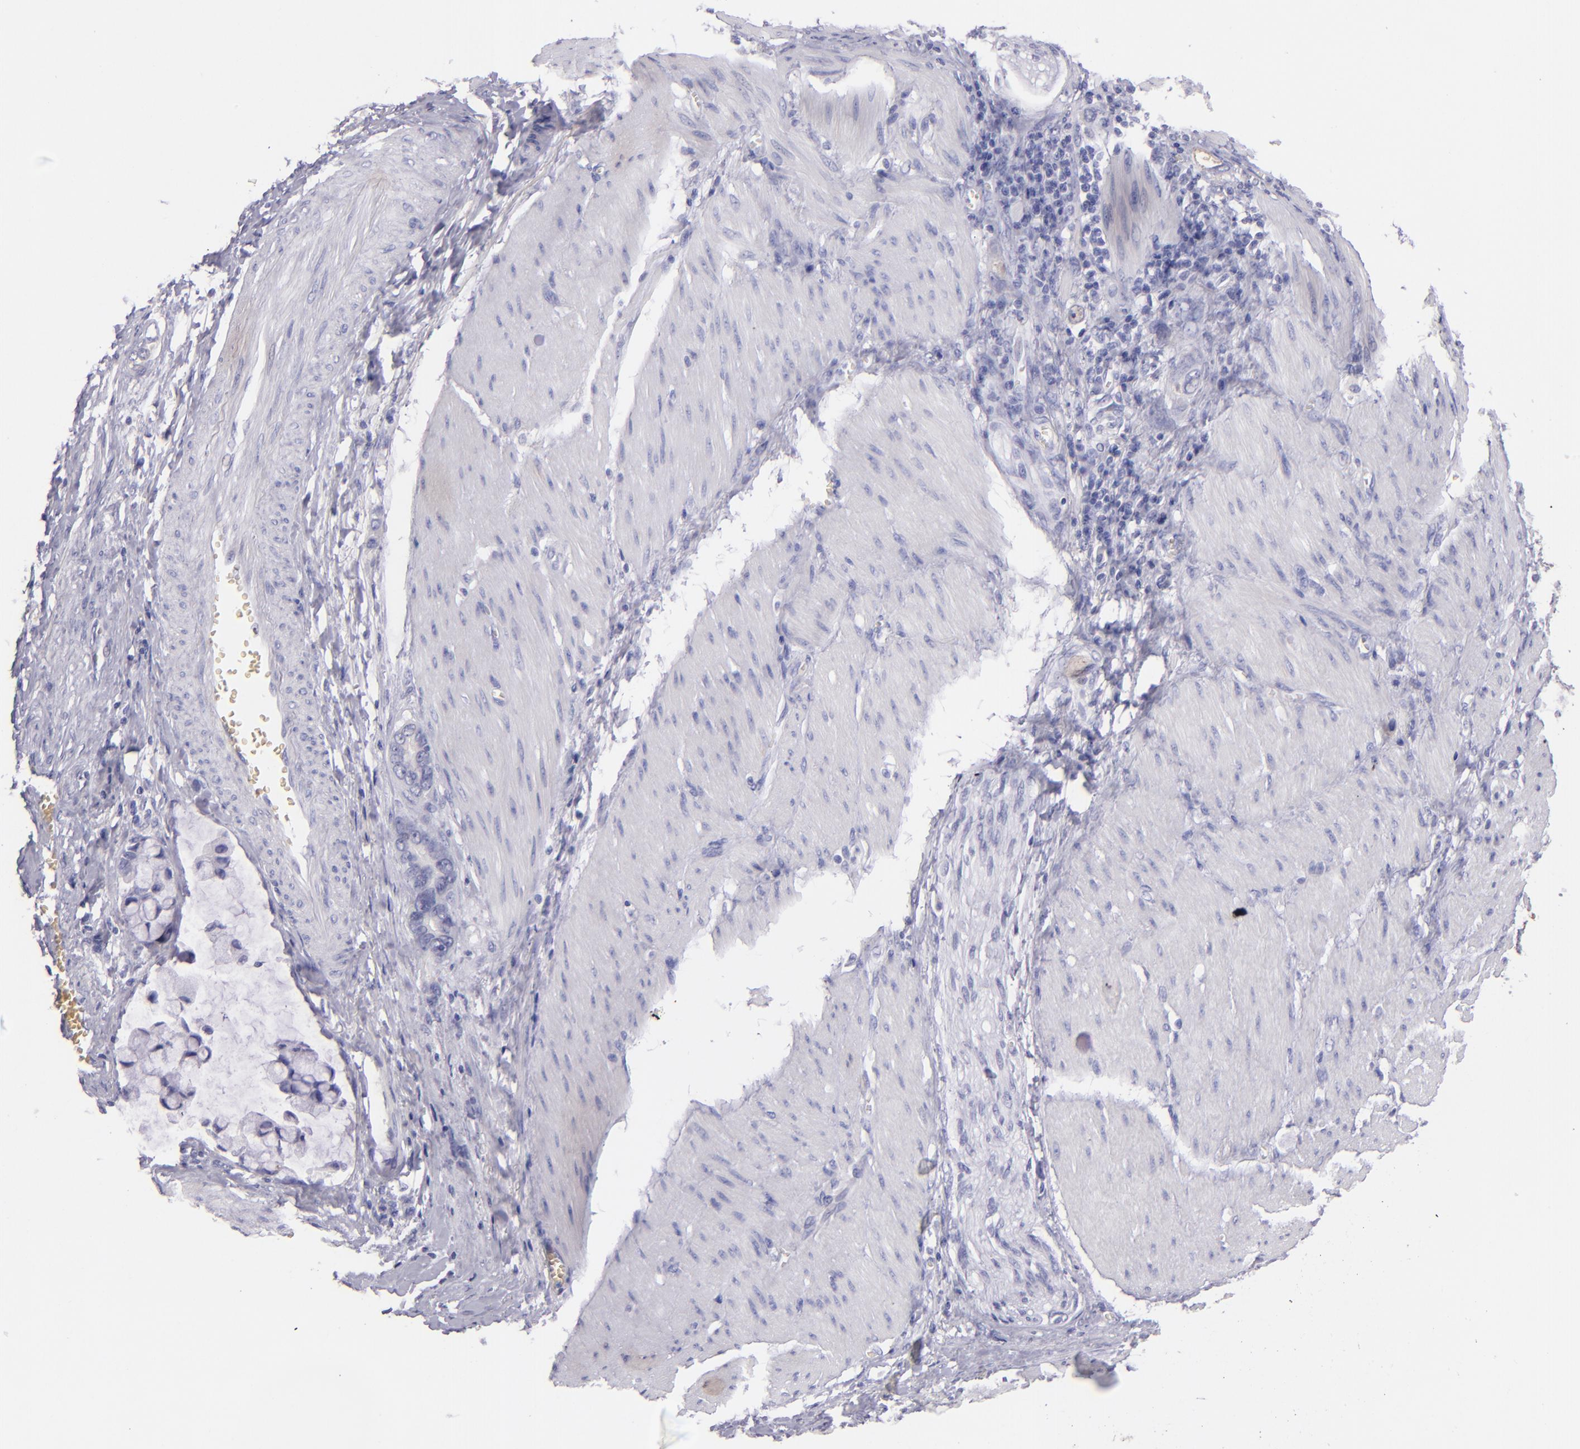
{"staining": {"intensity": "moderate", "quantity": "<25%", "location": "cytoplasmic/membranous"}, "tissue": "stomach cancer", "cell_type": "Tumor cells", "image_type": "cancer", "snomed": [{"axis": "morphology", "description": "Adenocarcinoma, NOS"}, {"axis": "topography", "description": "Stomach"}], "caption": "This histopathology image displays stomach cancer stained with immunohistochemistry to label a protein in brown. The cytoplasmic/membranous of tumor cells show moderate positivity for the protein. Nuclei are counter-stained blue.", "gene": "MUC5AC", "patient": {"sex": "male", "age": 78}}